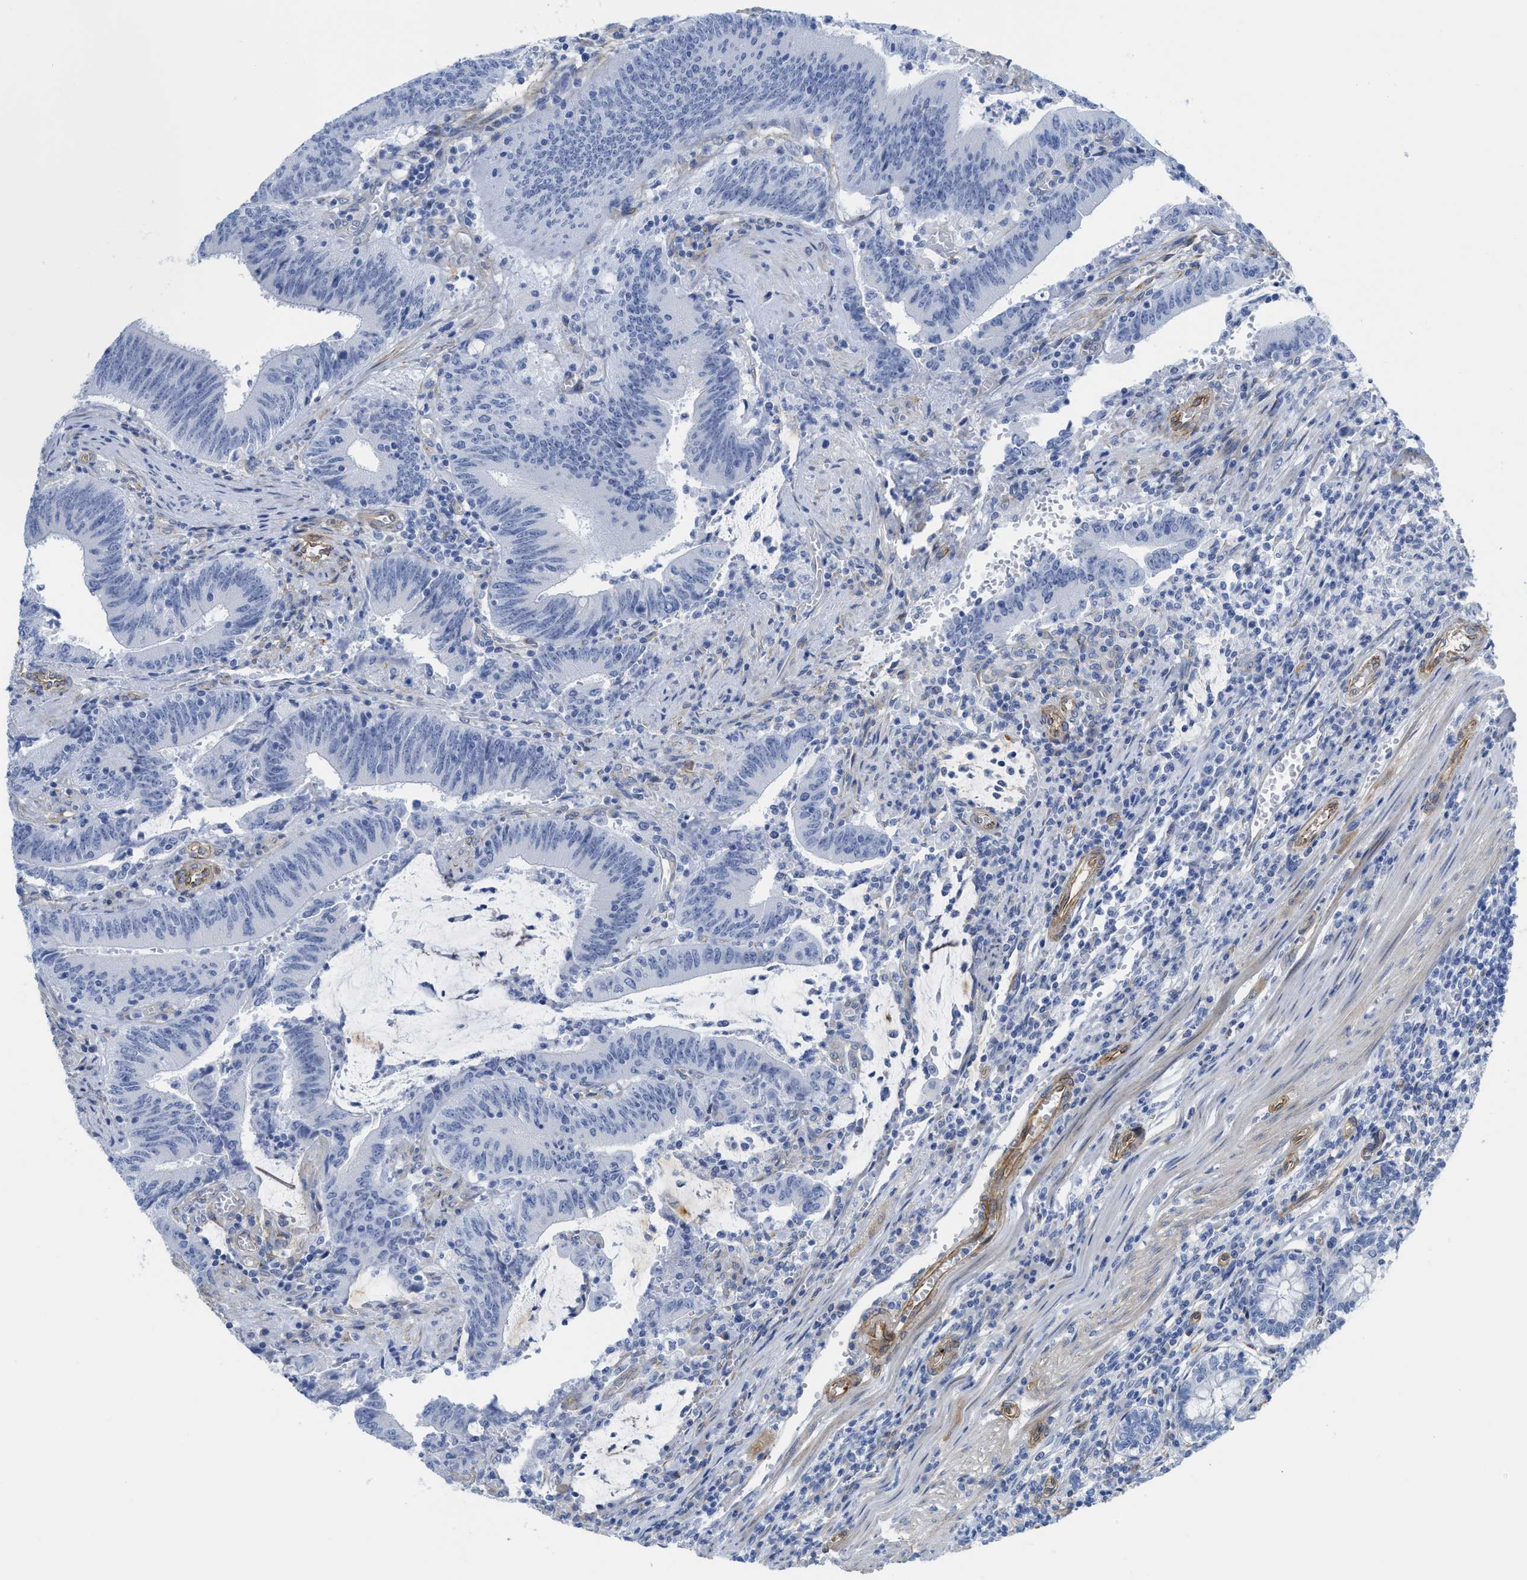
{"staining": {"intensity": "negative", "quantity": "none", "location": "none"}, "tissue": "colorectal cancer", "cell_type": "Tumor cells", "image_type": "cancer", "snomed": [{"axis": "morphology", "description": "Normal tissue, NOS"}, {"axis": "morphology", "description": "Adenocarcinoma, NOS"}, {"axis": "topography", "description": "Rectum"}], "caption": "High magnification brightfield microscopy of colorectal cancer (adenocarcinoma) stained with DAB (3,3'-diaminobenzidine) (brown) and counterstained with hematoxylin (blue): tumor cells show no significant staining.", "gene": "TUB", "patient": {"sex": "female", "age": 66}}